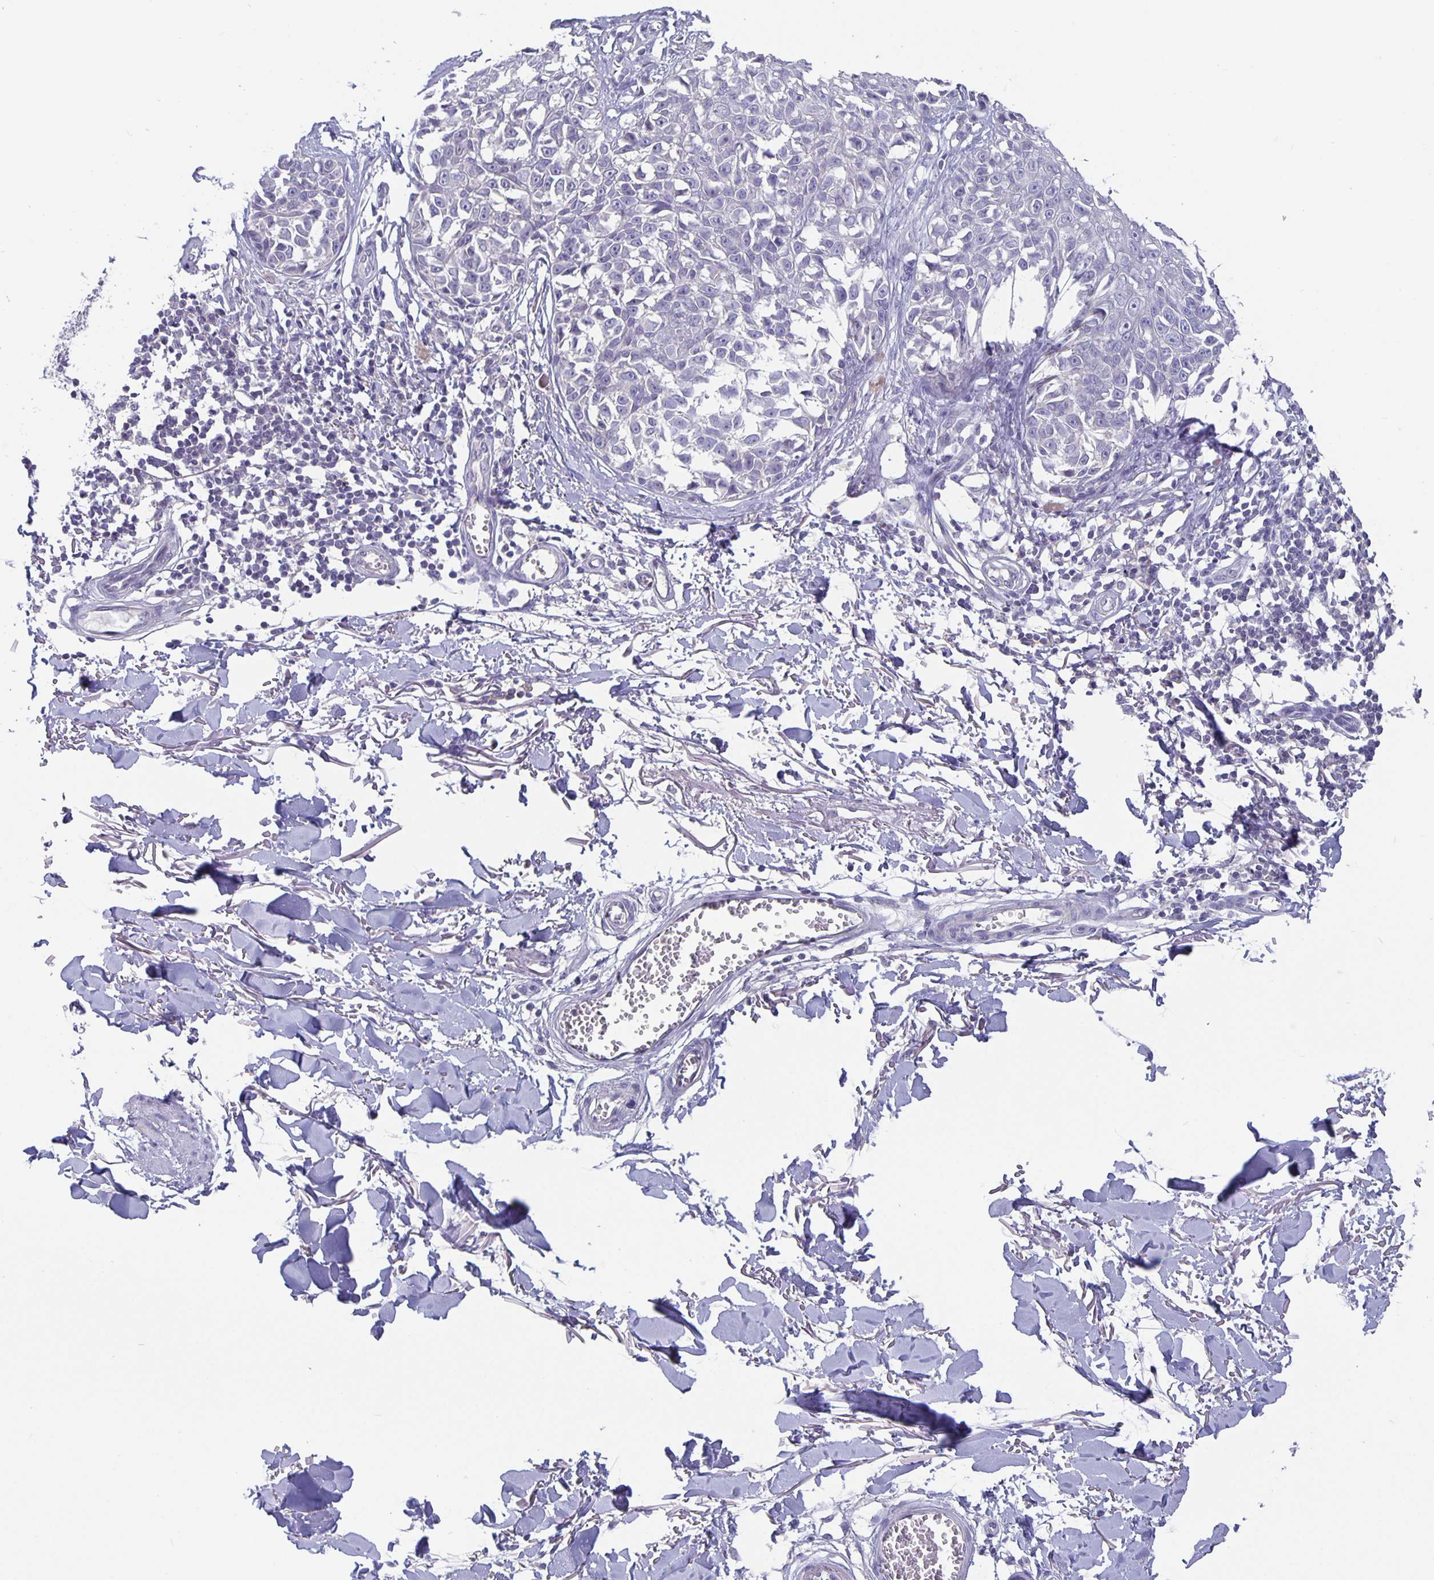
{"staining": {"intensity": "negative", "quantity": "none", "location": "none"}, "tissue": "melanoma", "cell_type": "Tumor cells", "image_type": "cancer", "snomed": [{"axis": "morphology", "description": "Malignant melanoma, NOS"}, {"axis": "topography", "description": "Skin"}], "caption": "A micrograph of melanoma stained for a protein shows no brown staining in tumor cells.", "gene": "GDF15", "patient": {"sex": "male", "age": 73}}